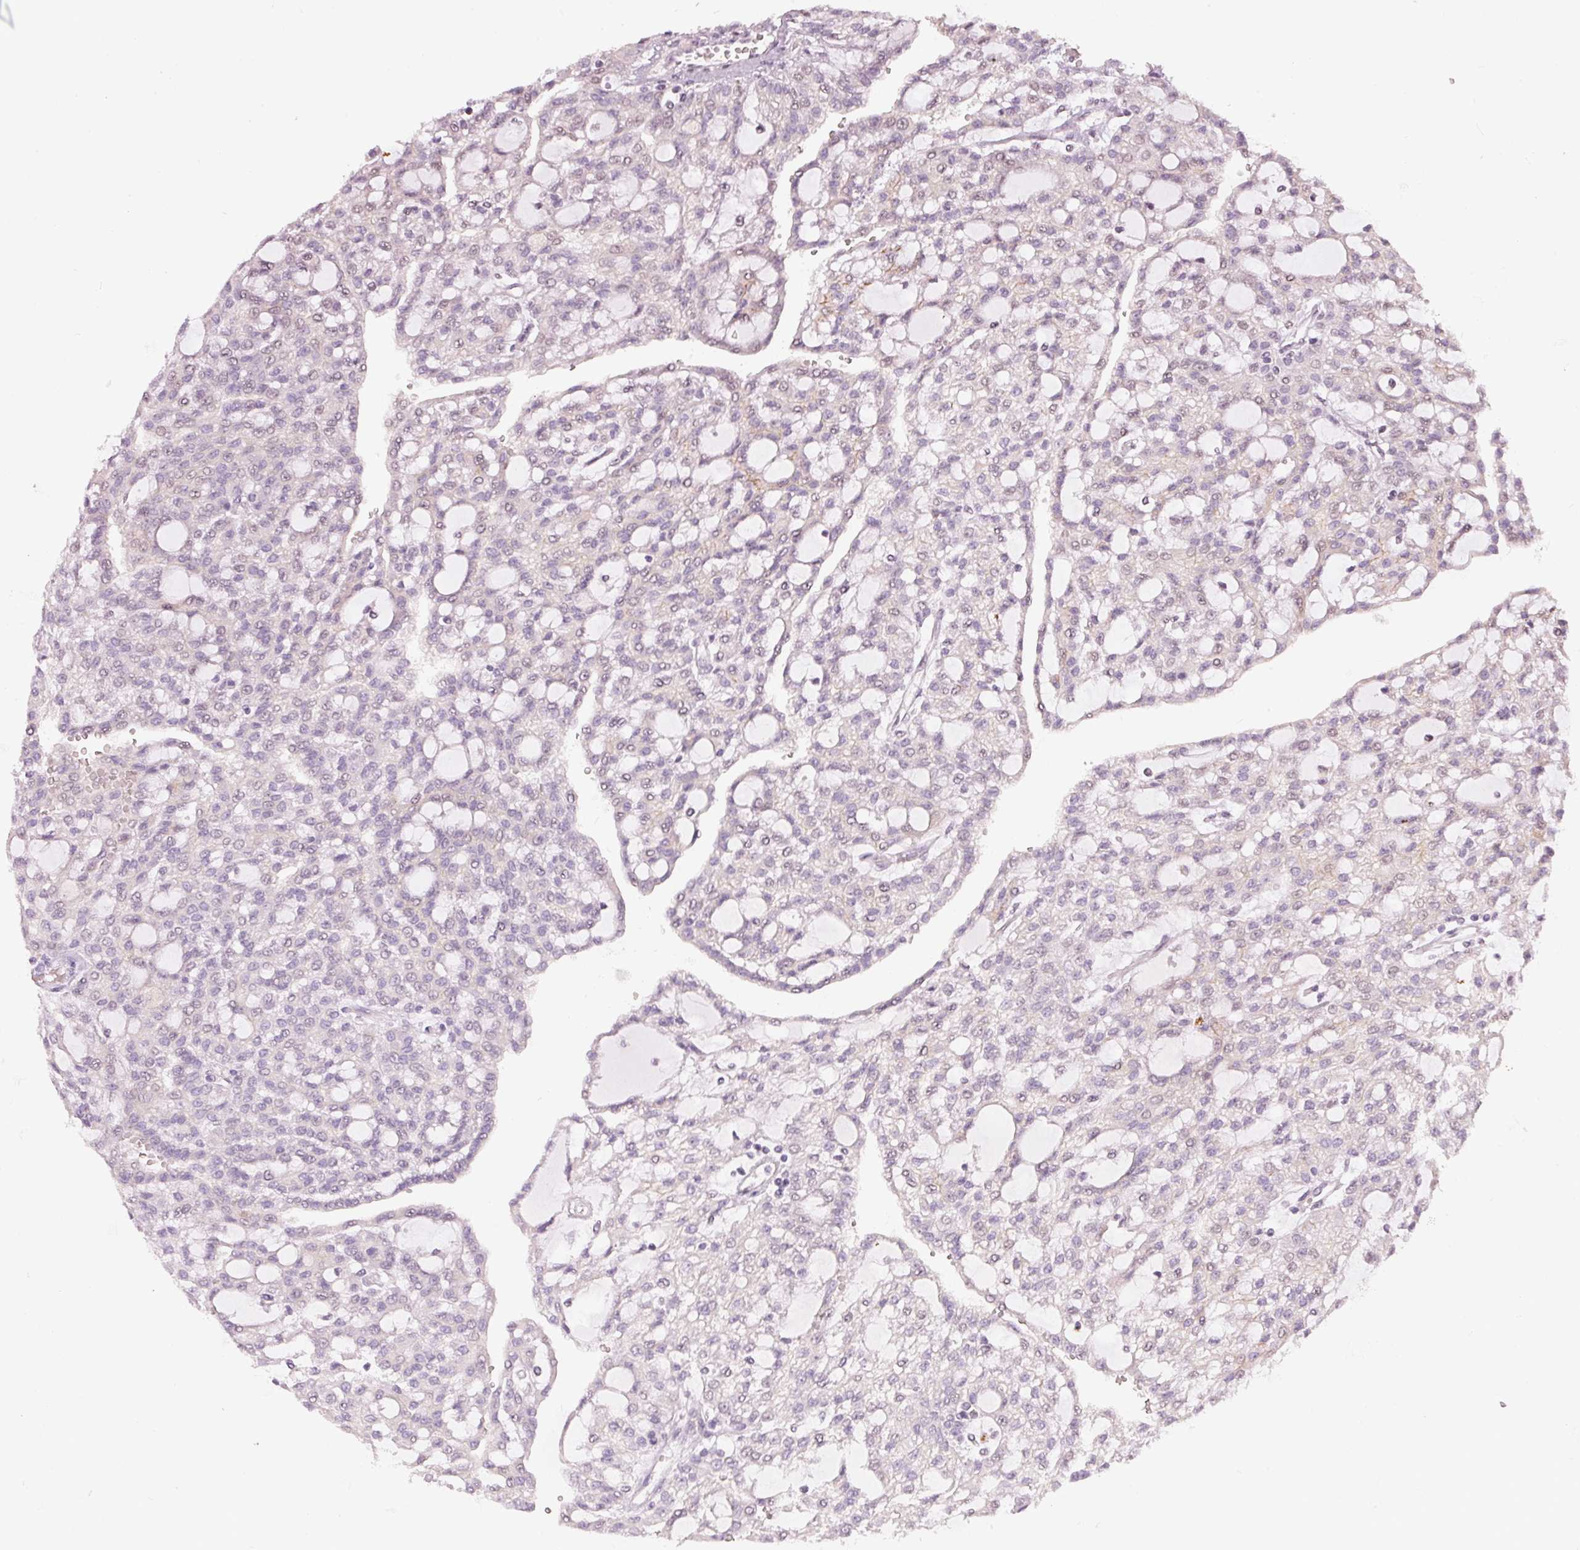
{"staining": {"intensity": "moderate", "quantity": "<25%", "location": "cytoplasmic/membranous"}, "tissue": "renal cancer", "cell_type": "Tumor cells", "image_type": "cancer", "snomed": [{"axis": "morphology", "description": "Adenocarcinoma, NOS"}, {"axis": "topography", "description": "Kidney"}], "caption": "A low amount of moderate cytoplasmic/membranous expression is seen in about <25% of tumor cells in adenocarcinoma (renal) tissue.", "gene": "NRDE2", "patient": {"sex": "male", "age": 63}}